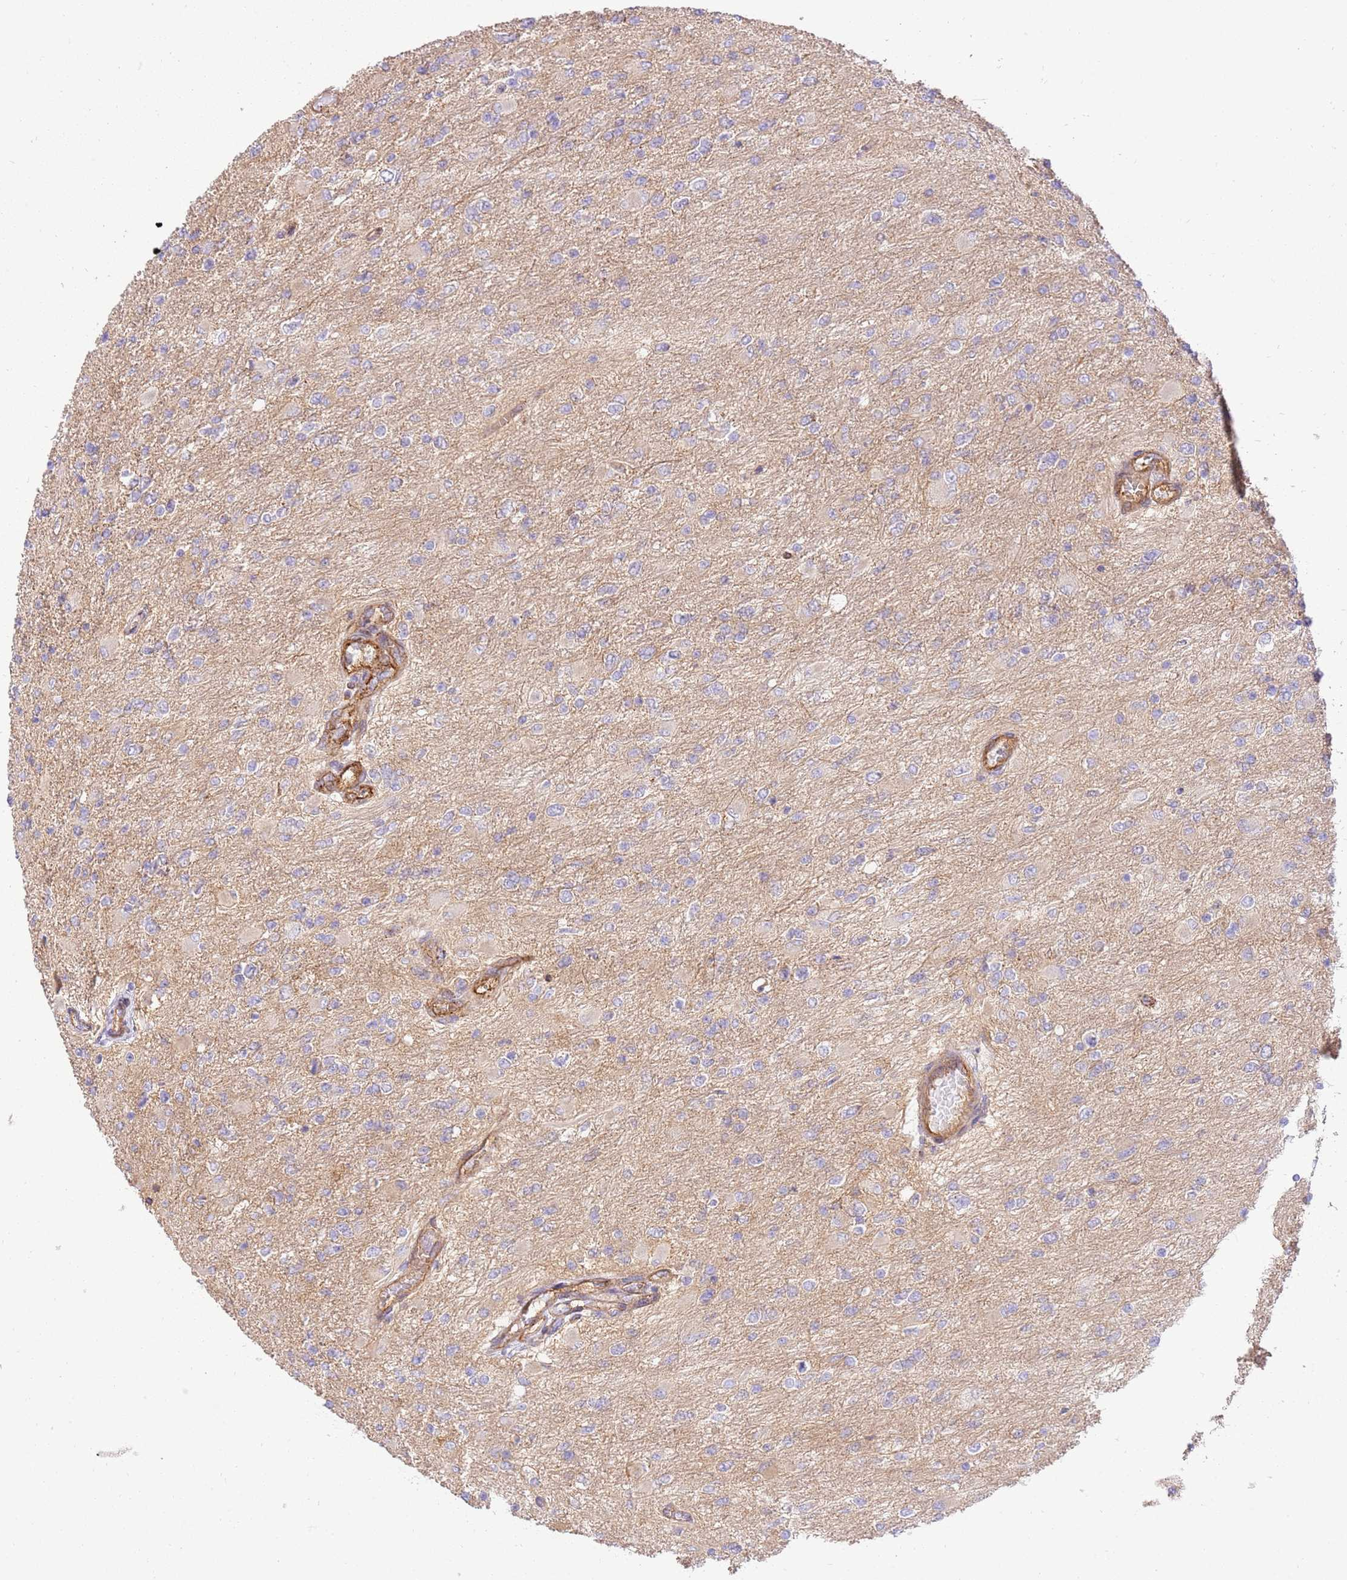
{"staining": {"intensity": "negative", "quantity": "none", "location": "none"}, "tissue": "glioma", "cell_type": "Tumor cells", "image_type": "cancer", "snomed": [{"axis": "morphology", "description": "Glioma, malignant, High grade"}, {"axis": "topography", "description": "Cerebral cortex"}], "caption": "IHC image of malignant glioma (high-grade) stained for a protein (brown), which reveals no expression in tumor cells.", "gene": "EFCAB8", "patient": {"sex": "female", "age": 36}}